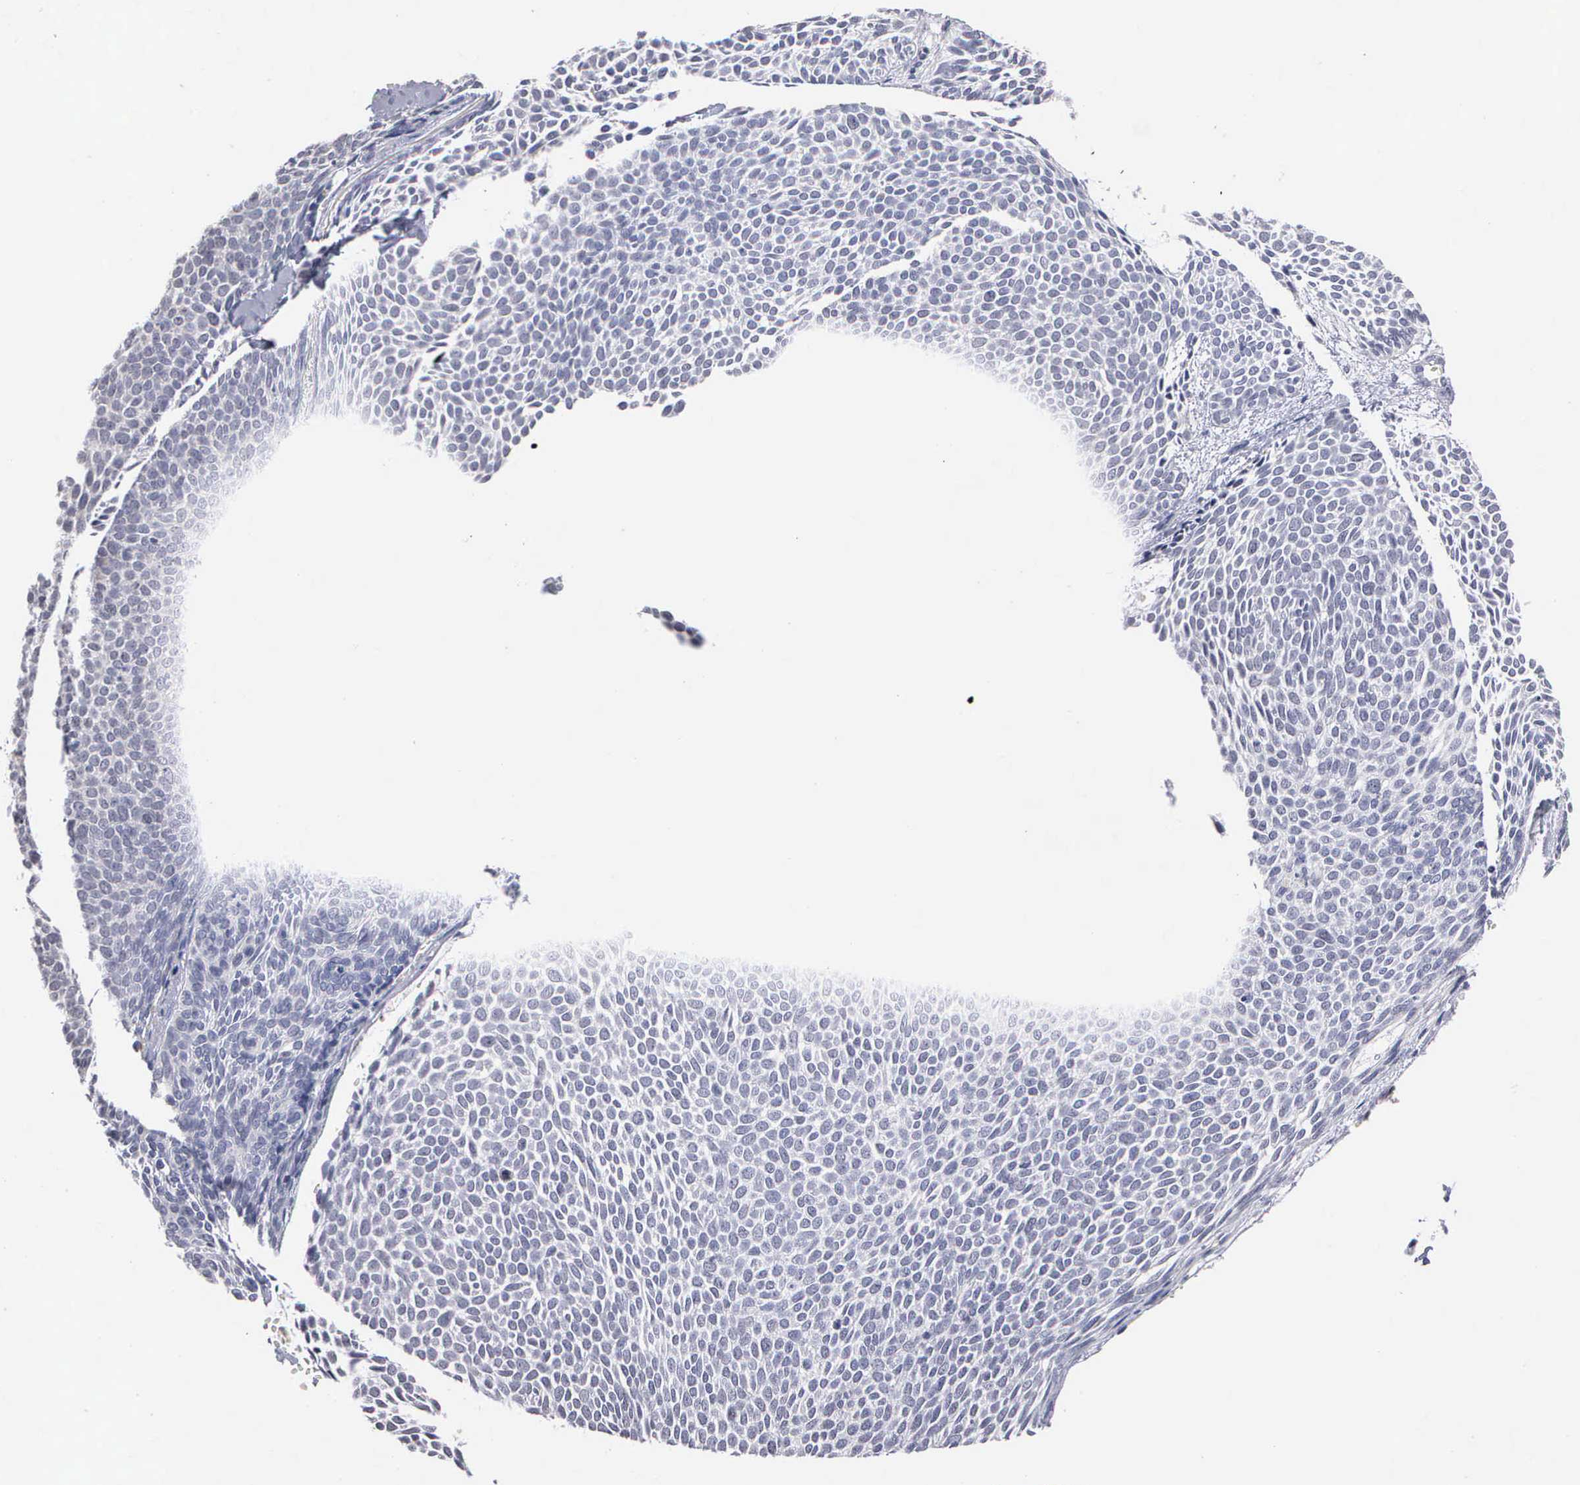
{"staining": {"intensity": "negative", "quantity": "none", "location": "none"}, "tissue": "skin cancer", "cell_type": "Tumor cells", "image_type": "cancer", "snomed": [{"axis": "morphology", "description": "Basal cell carcinoma"}, {"axis": "topography", "description": "Skin"}], "caption": "DAB immunohistochemical staining of human skin cancer reveals no significant expression in tumor cells. (DAB immunohistochemistry visualized using brightfield microscopy, high magnification).", "gene": "KDM6A", "patient": {"sex": "male", "age": 84}}